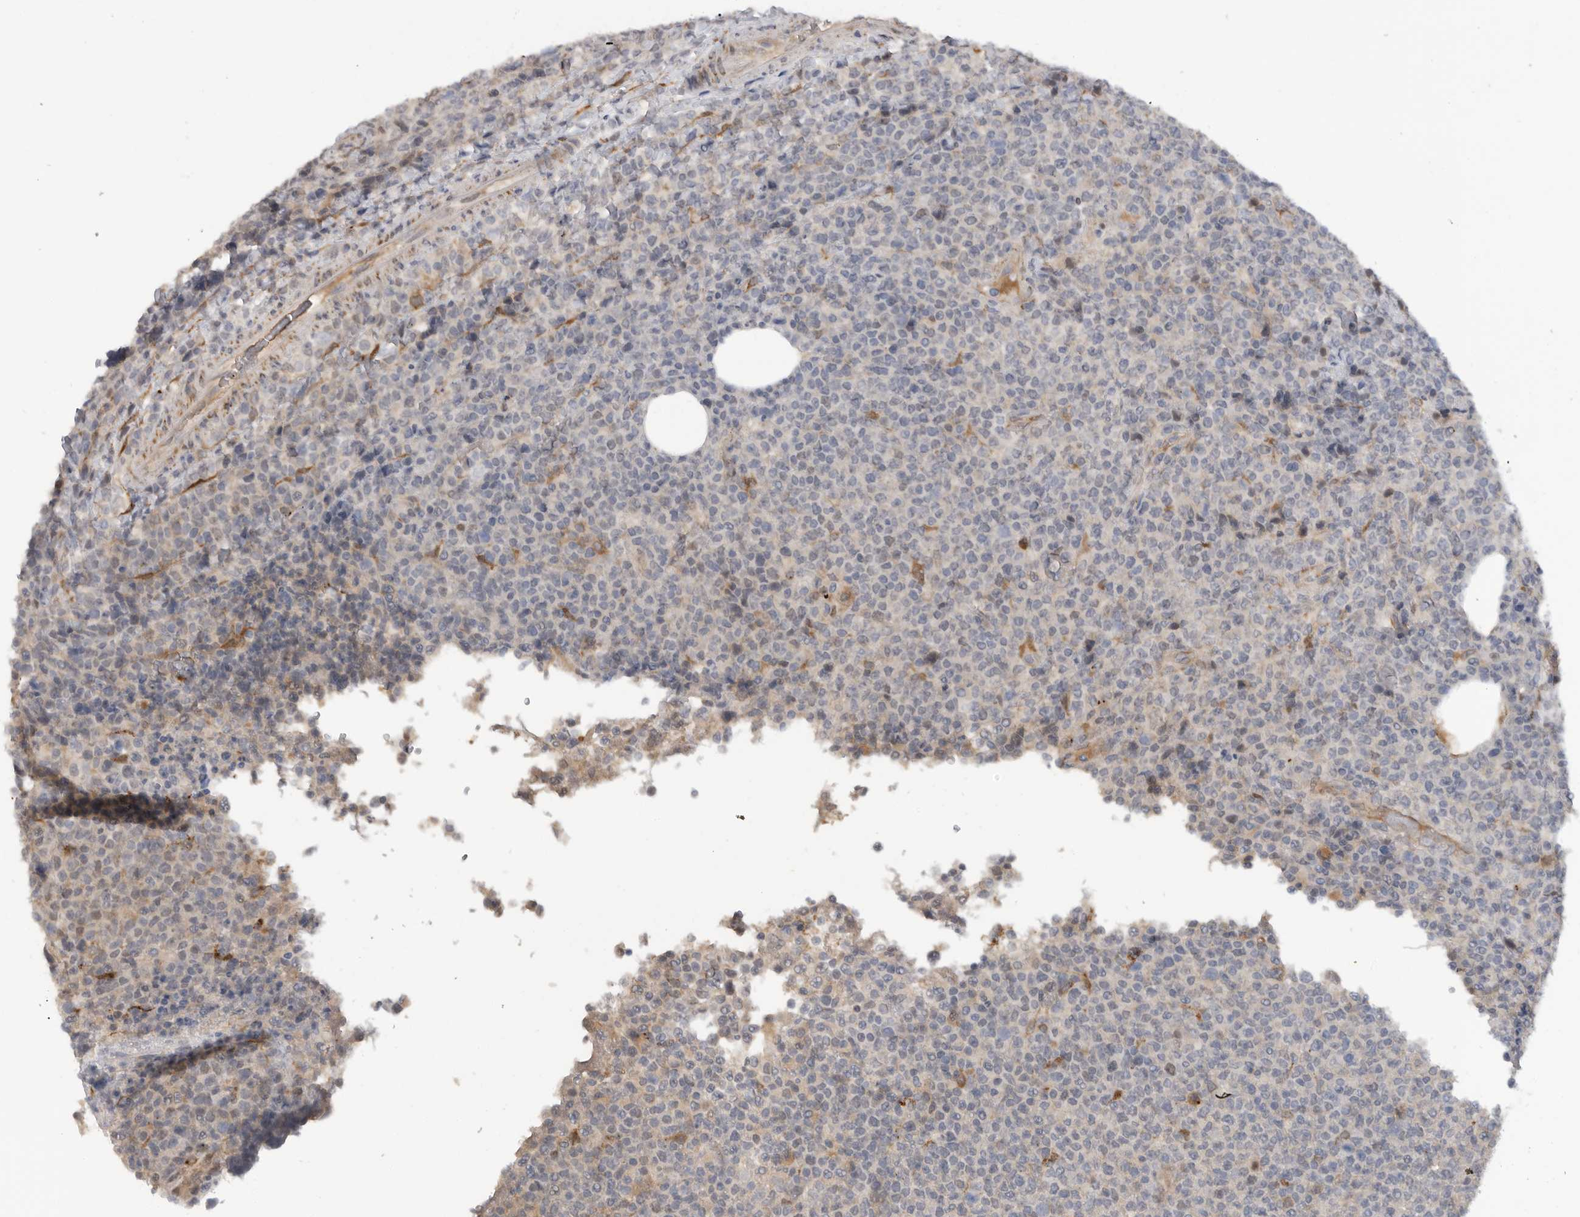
{"staining": {"intensity": "negative", "quantity": "none", "location": "none"}, "tissue": "lymphoma", "cell_type": "Tumor cells", "image_type": "cancer", "snomed": [{"axis": "morphology", "description": "Malignant lymphoma, non-Hodgkin's type, High grade"}, {"axis": "topography", "description": "Lymph node"}], "caption": "An image of high-grade malignant lymphoma, non-Hodgkin's type stained for a protein displays no brown staining in tumor cells.", "gene": "DYRK2", "patient": {"sex": "male", "age": 13}}